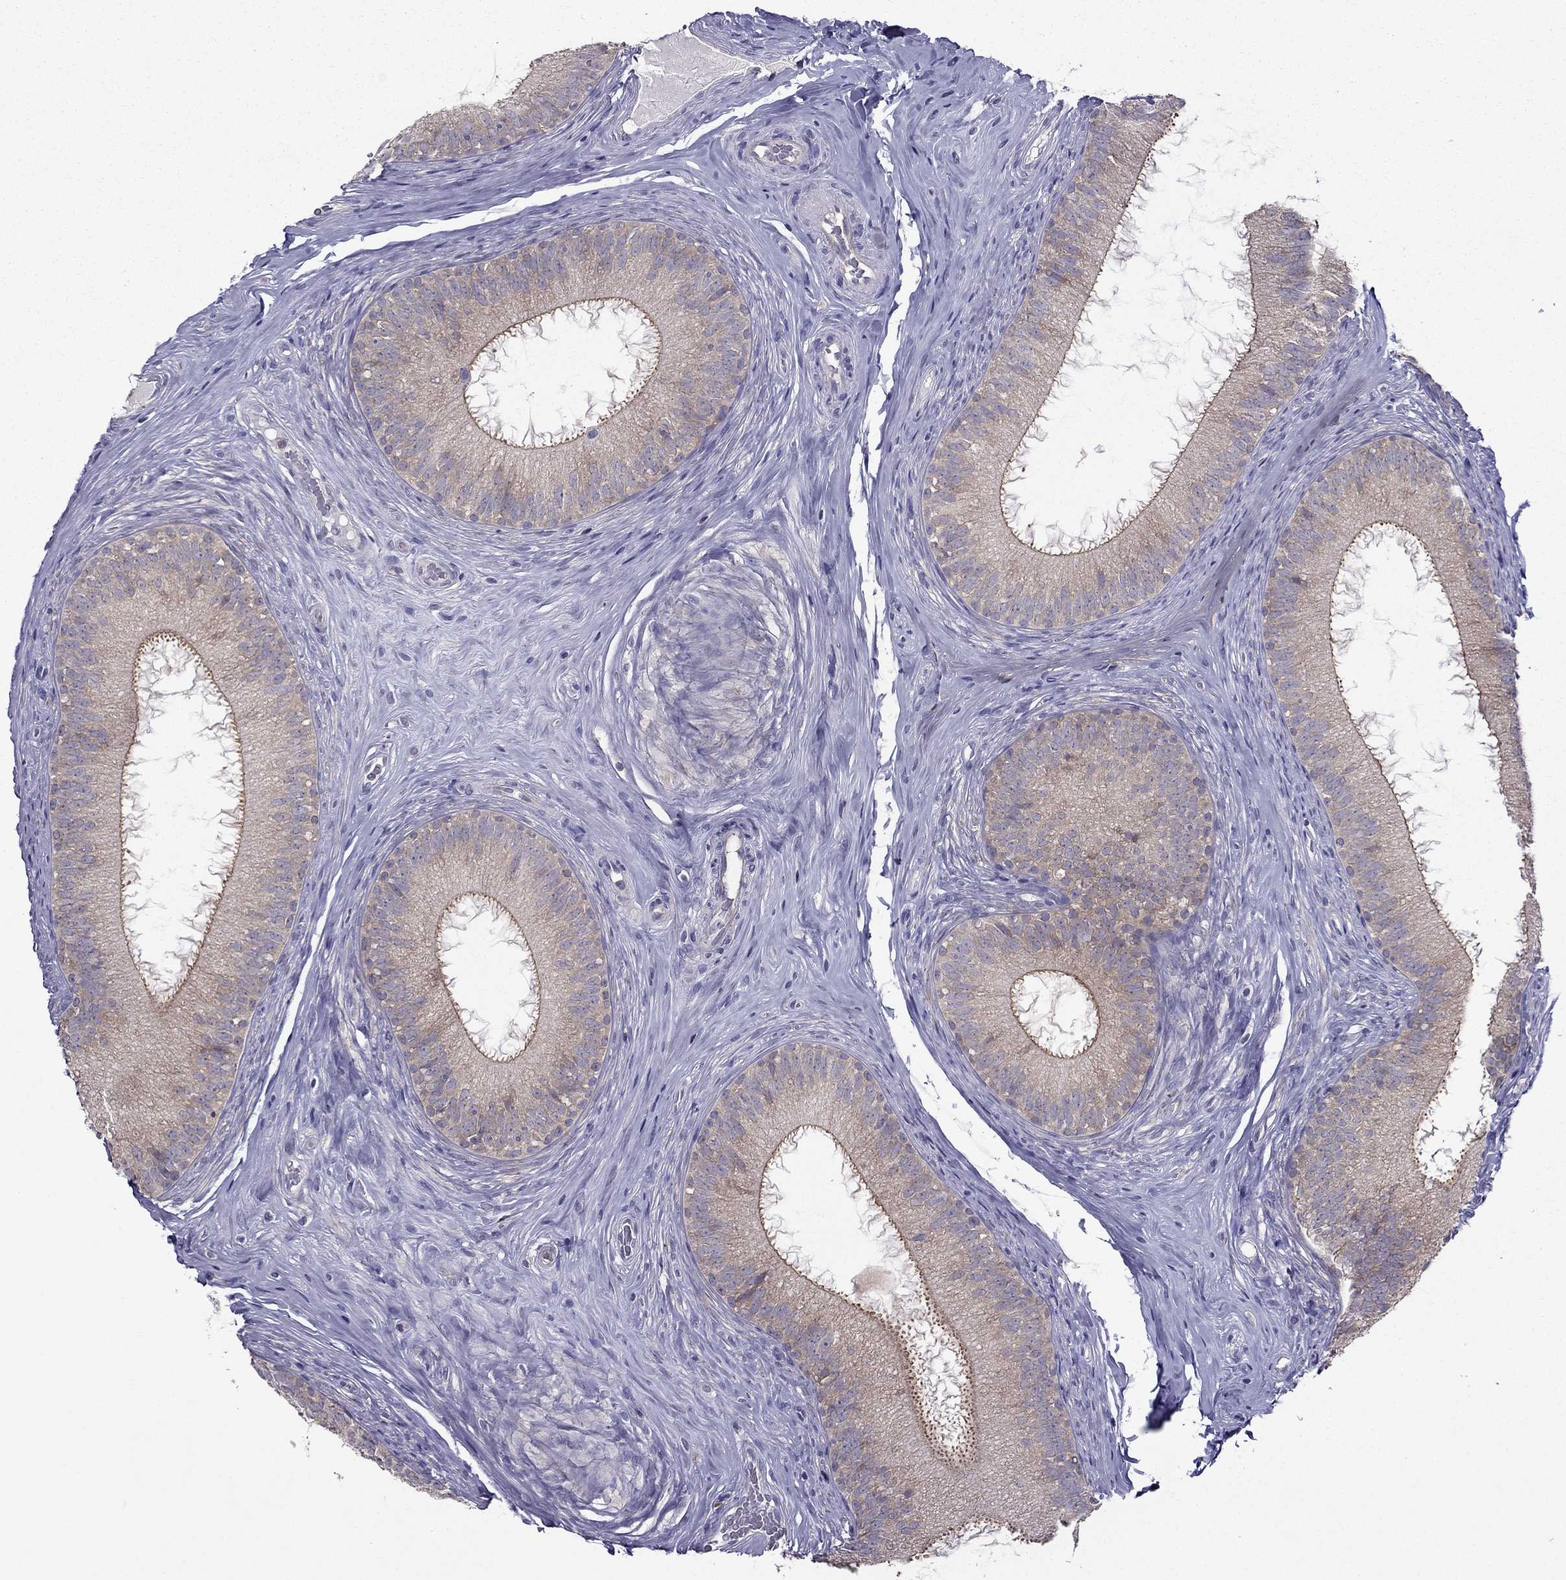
{"staining": {"intensity": "weak", "quantity": ">75%", "location": "cytoplasmic/membranous"}, "tissue": "epididymis", "cell_type": "Glandular cells", "image_type": "normal", "snomed": [{"axis": "morphology", "description": "Normal tissue, NOS"}, {"axis": "morphology", "description": "Carcinoma, Embryonal, NOS"}, {"axis": "topography", "description": "Testis"}, {"axis": "topography", "description": "Epididymis"}], "caption": "A high-resolution histopathology image shows IHC staining of normal epididymis, which shows weak cytoplasmic/membranous expression in approximately >75% of glandular cells. (brown staining indicates protein expression, while blue staining denotes nuclei).", "gene": "AAK1", "patient": {"sex": "male", "age": 24}}